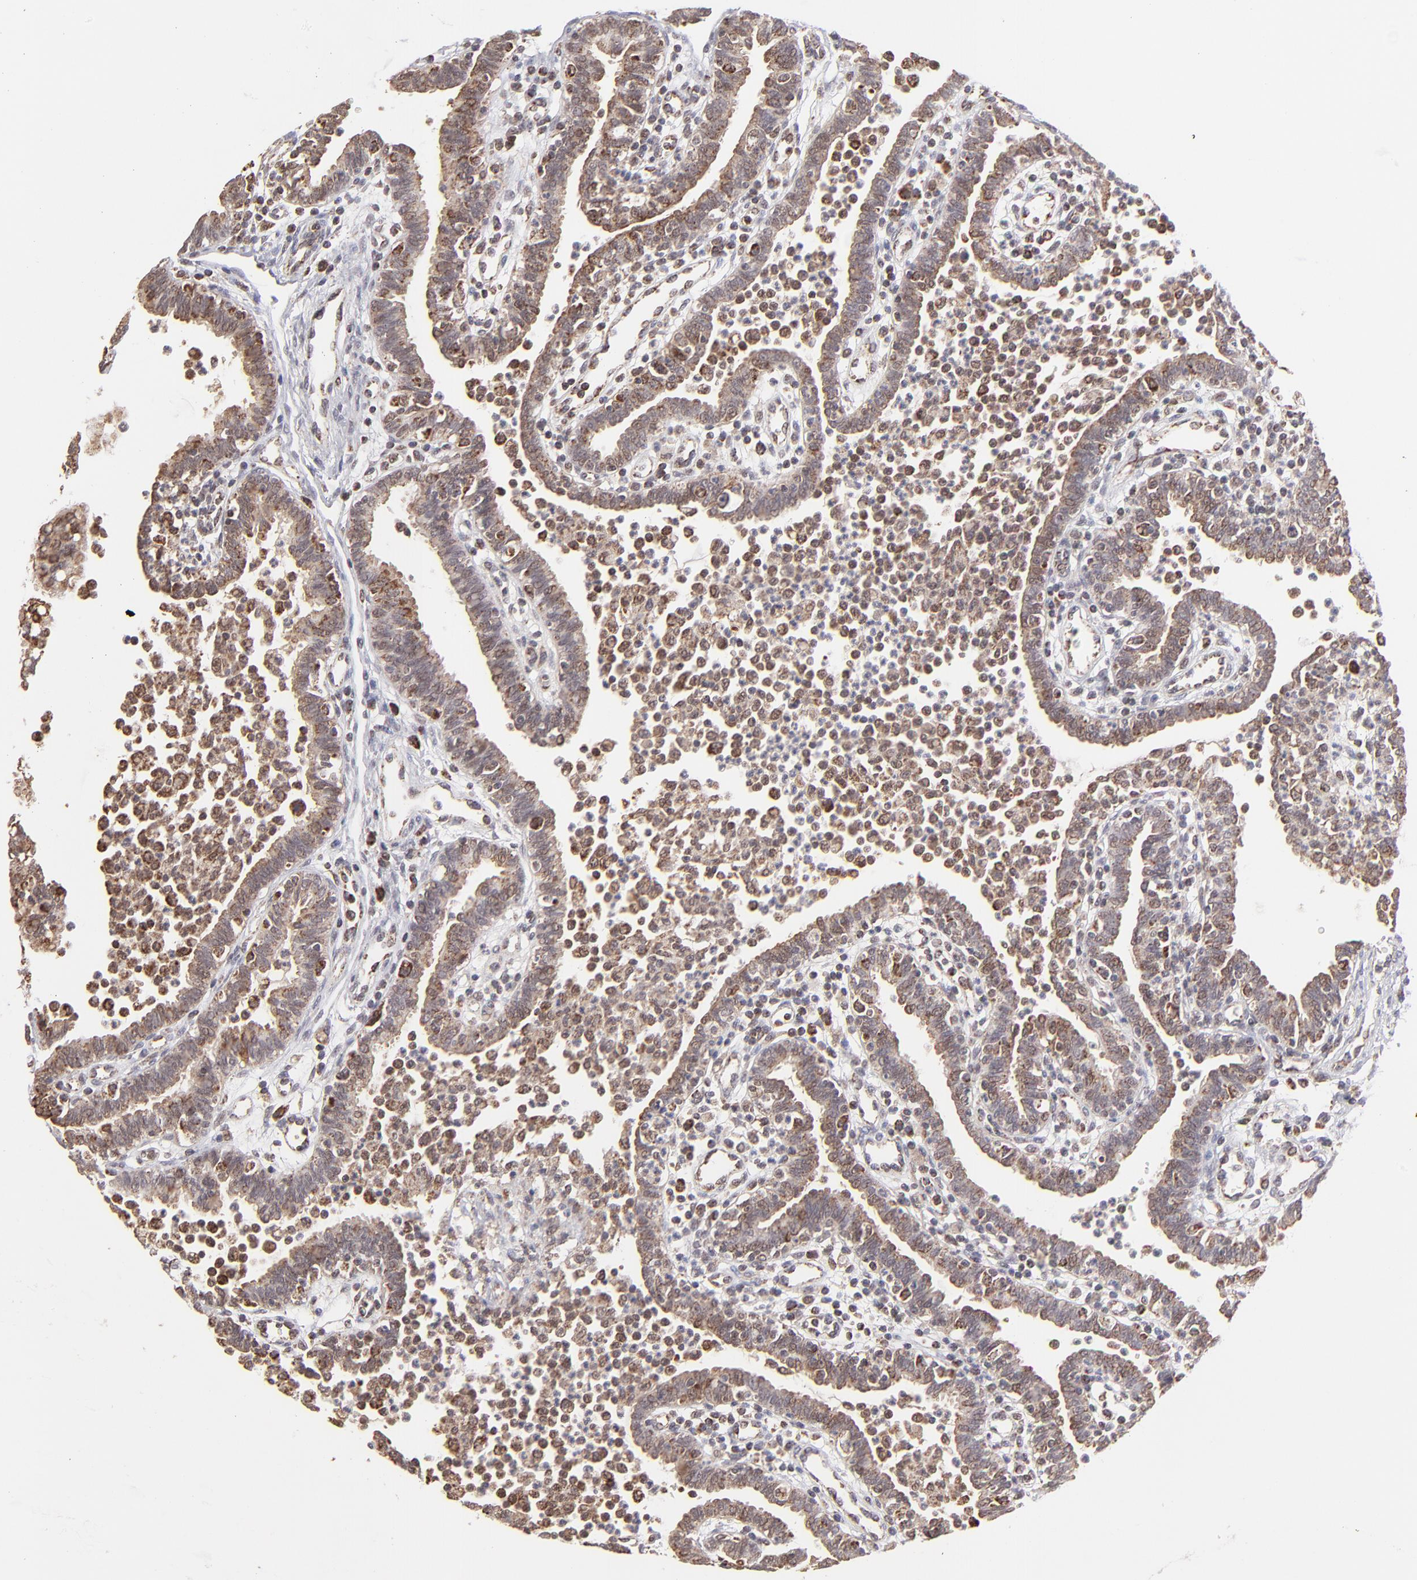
{"staining": {"intensity": "weak", "quantity": ">75%", "location": "cytoplasmic/membranous"}, "tissue": "fallopian tube", "cell_type": "Glandular cells", "image_type": "normal", "snomed": [{"axis": "morphology", "description": "Normal tissue, NOS"}, {"axis": "topography", "description": "Fallopian tube"}], "caption": "About >75% of glandular cells in benign fallopian tube display weak cytoplasmic/membranous protein expression as visualized by brown immunohistochemical staining.", "gene": "SLC15A1", "patient": {"sex": "female", "age": 36}}